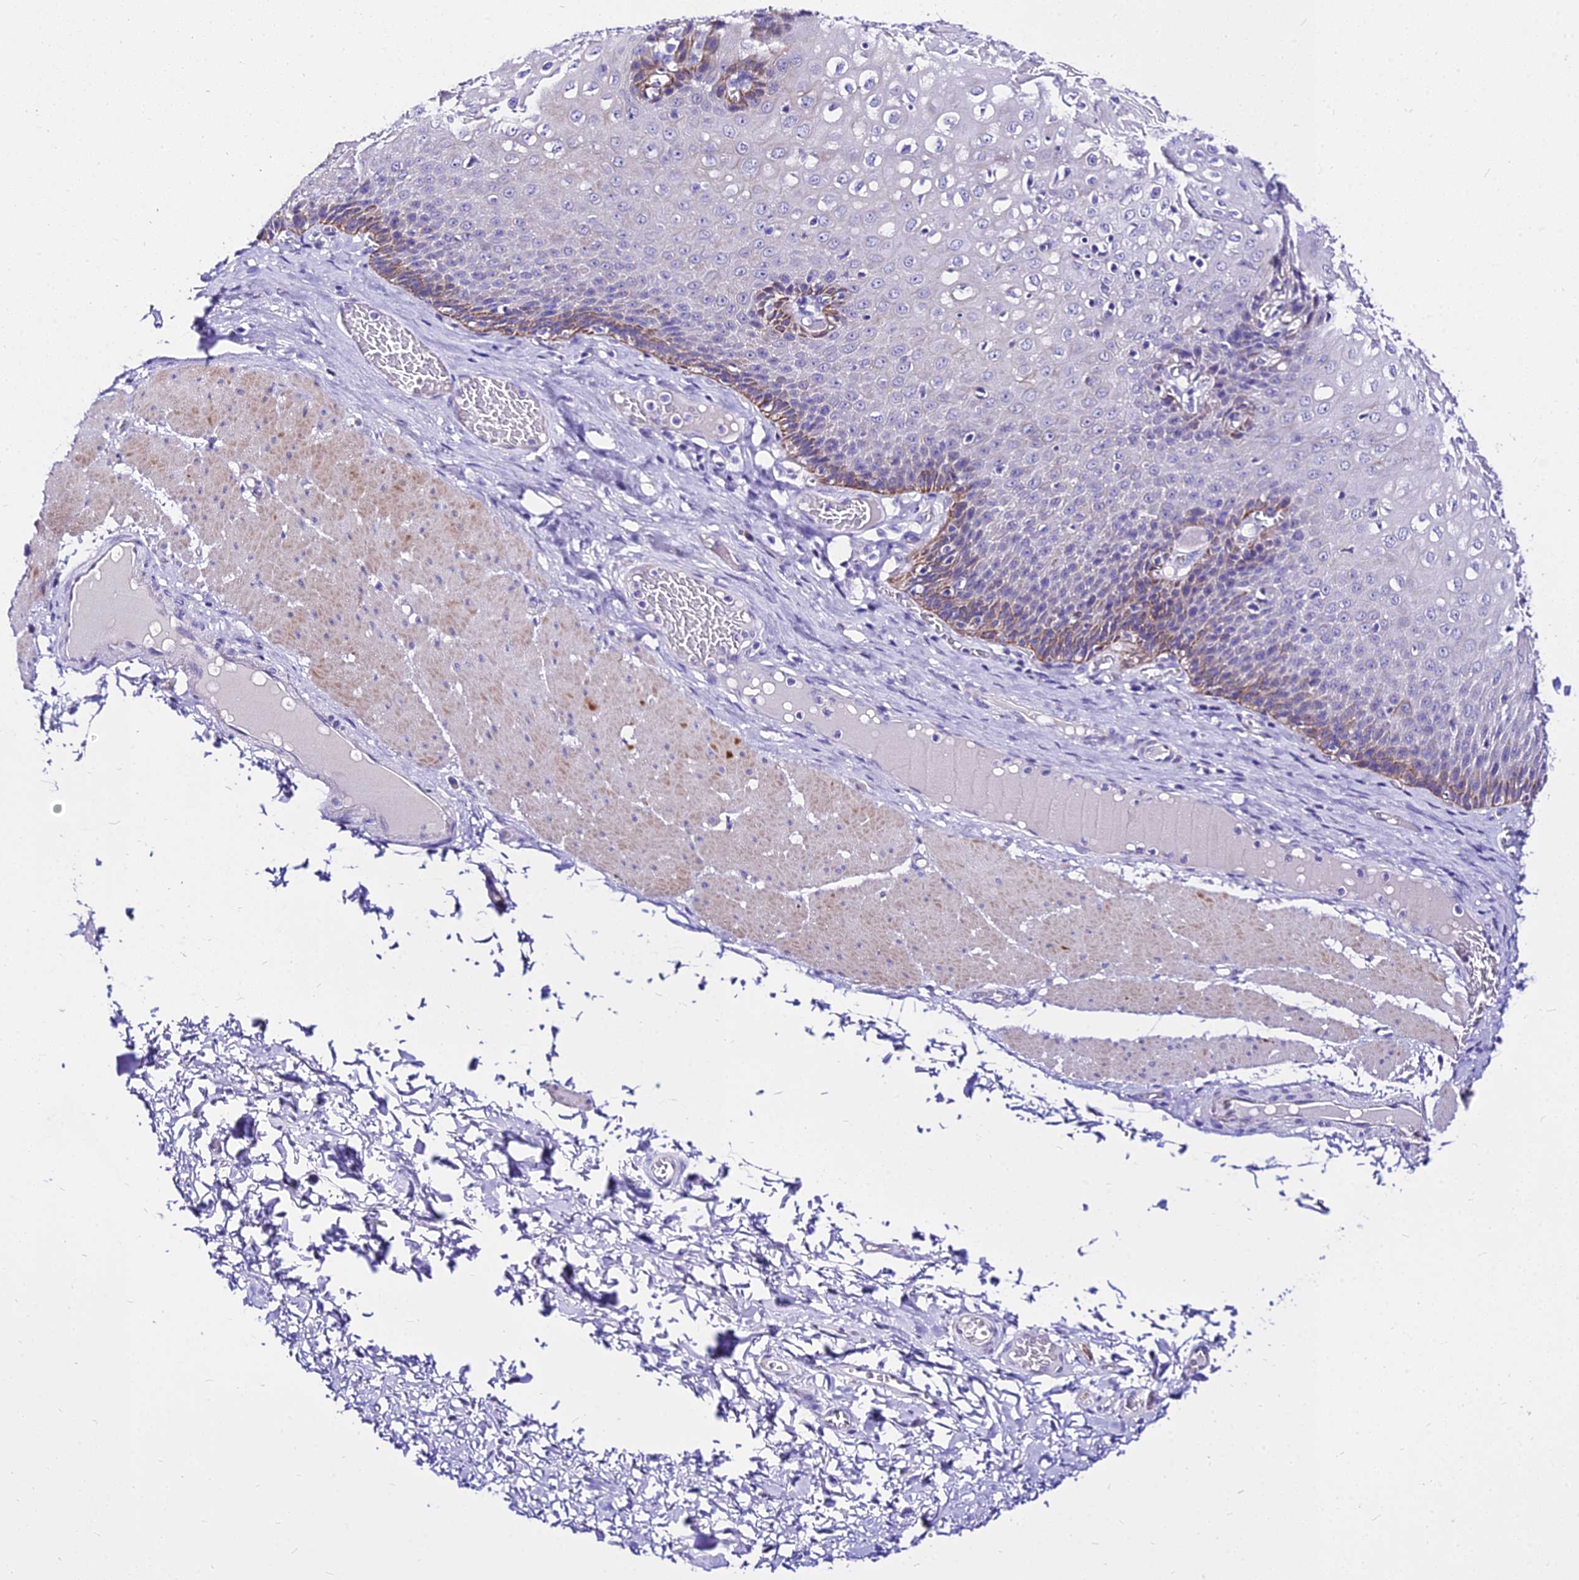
{"staining": {"intensity": "moderate", "quantity": "<25%", "location": "cytoplasmic/membranous"}, "tissue": "esophagus", "cell_type": "Squamous epithelial cells", "image_type": "normal", "snomed": [{"axis": "morphology", "description": "Normal tissue, NOS"}, {"axis": "topography", "description": "Esophagus"}], "caption": "IHC photomicrograph of benign esophagus: esophagus stained using immunohistochemistry (IHC) exhibits low levels of moderate protein expression localized specifically in the cytoplasmic/membranous of squamous epithelial cells, appearing as a cytoplasmic/membranous brown color.", "gene": "DEFB106A", "patient": {"sex": "male", "age": 60}}